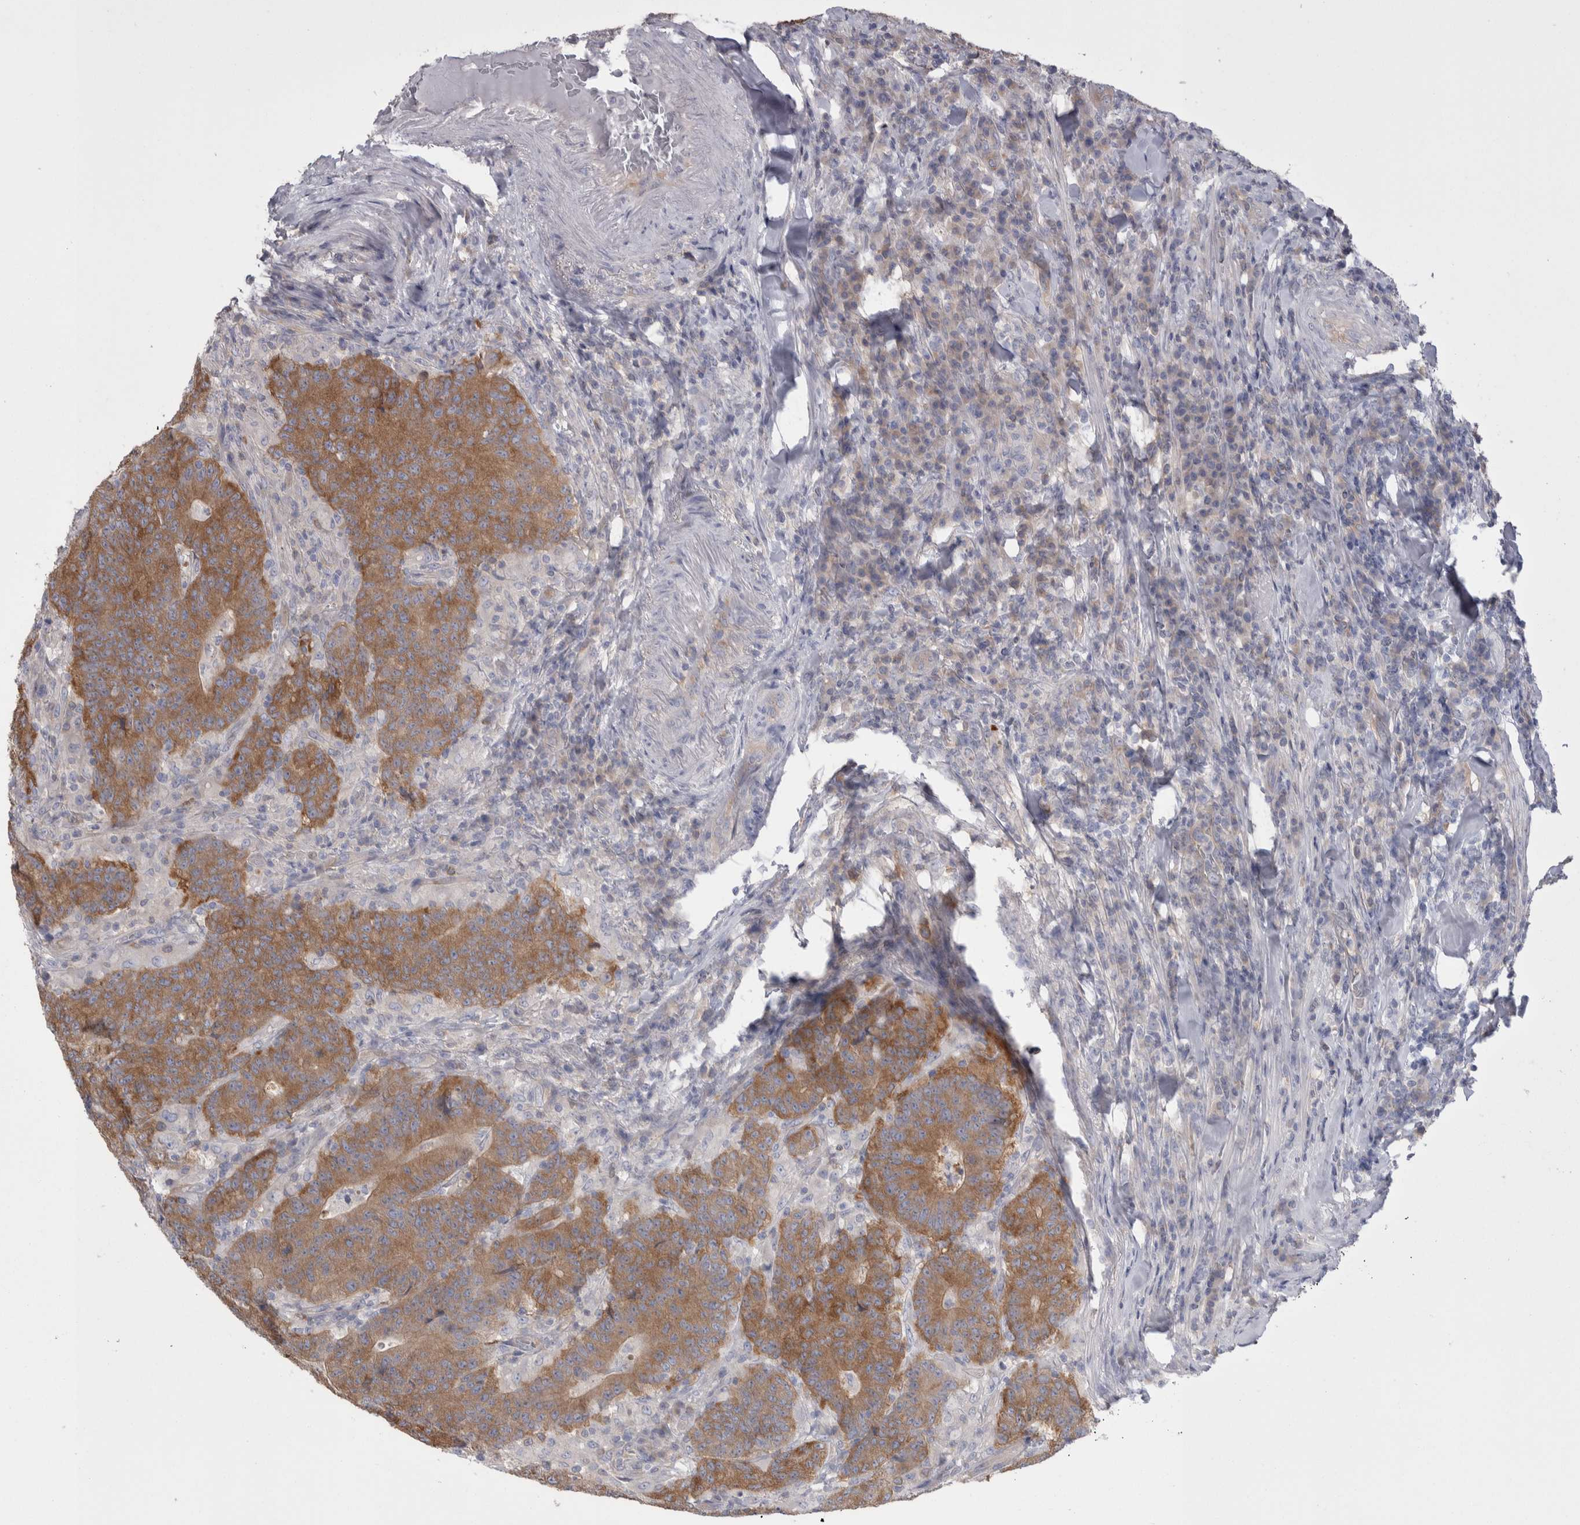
{"staining": {"intensity": "strong", "quantity": ">75%", "location": "cytoplasmic/membranous"}, "tissue": "colorectal cancer", "cell_type": "Tumor cells", "image_type": "cancer", "snomed": [{"axis": "morphology", "description": "Normal tissue, NOS"}, {"axis": "morphology", "description": "Adenocarcinoma, NOS"}, {"axis": "topography", "description": "Colon"}], "caption": "This is a histology image of immunohistochemistry staining of colorectal adenocarcinoma, which shows strong positivity in the cytoplasmic/membranous of tumor cells.", "gene": "GPHN", "patient": {"sex": "female", "age": 75}}